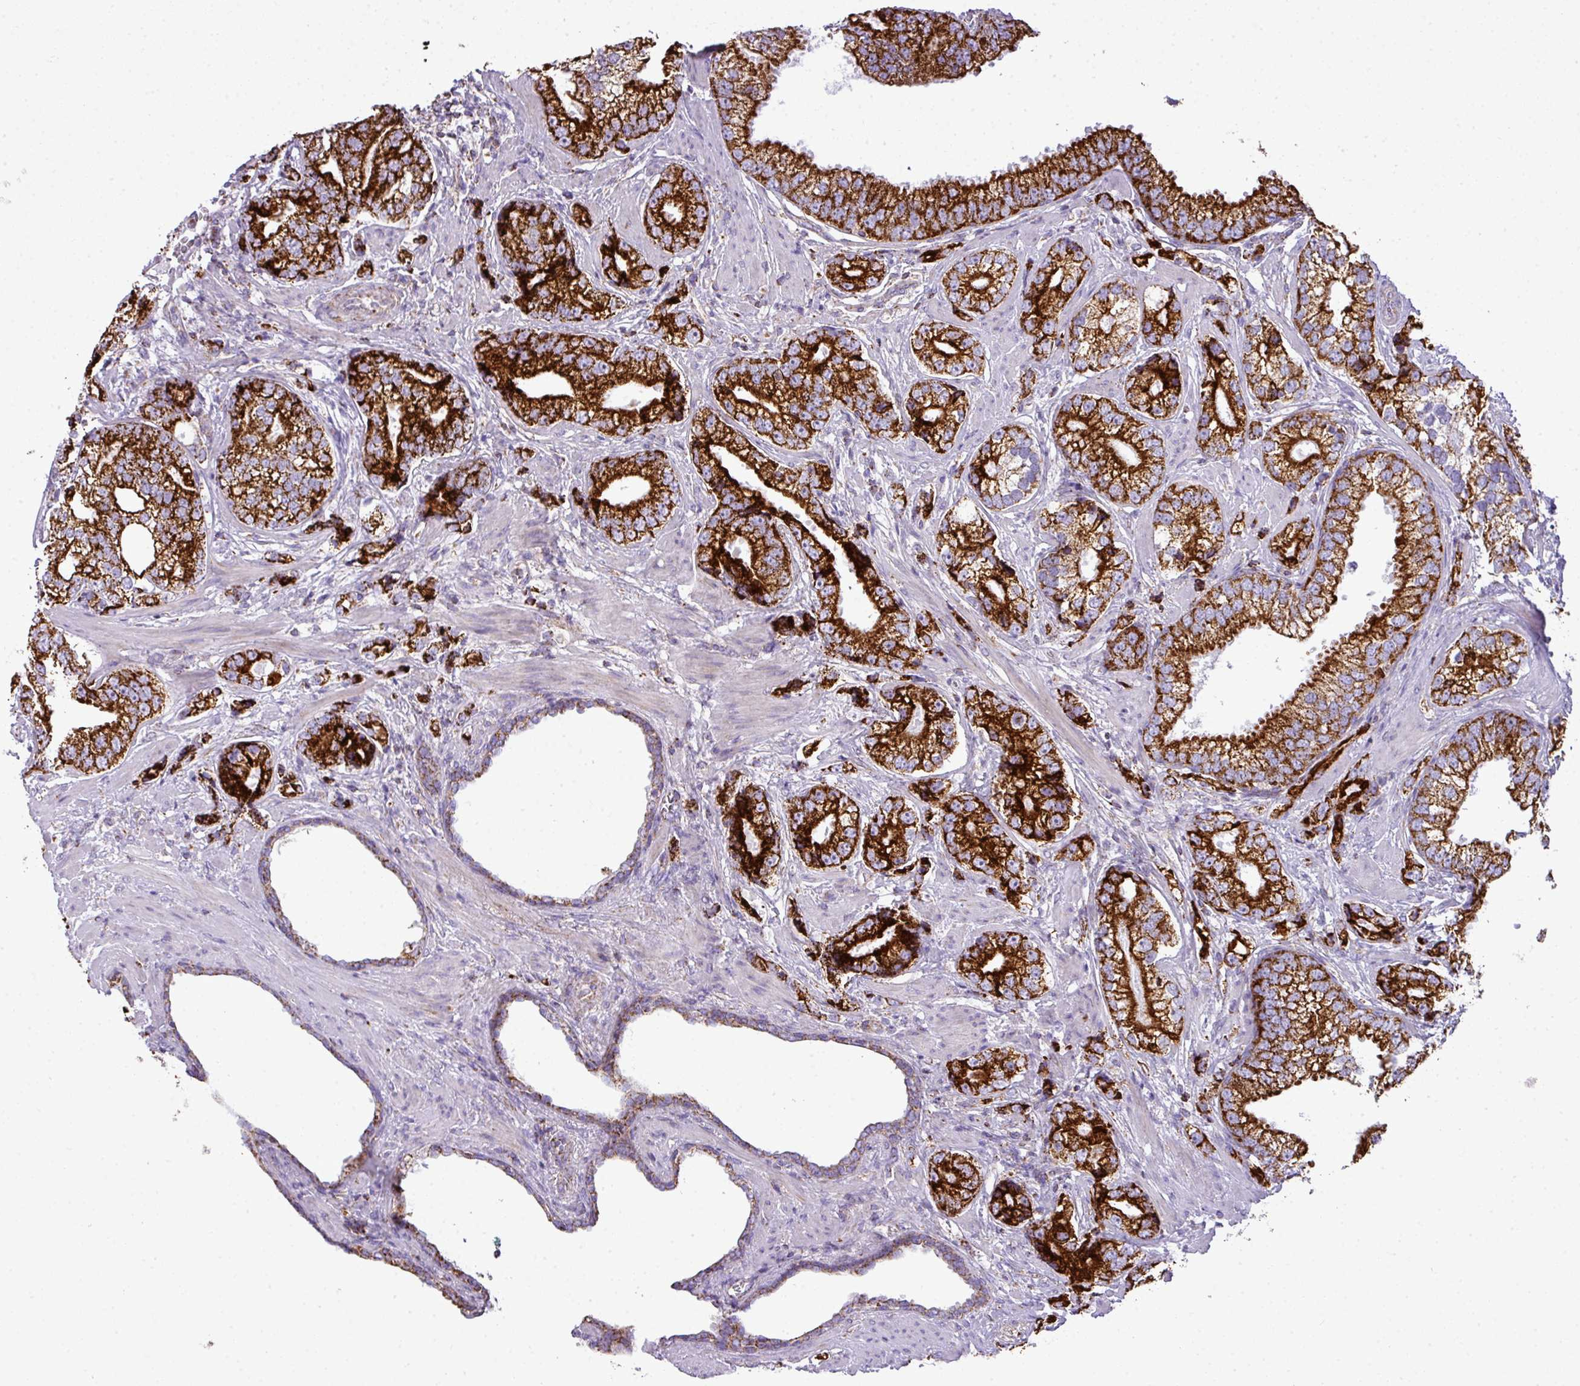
{"staining": {"intensity": "strong", "quantity": ">75%", "location": "cytoplasmic/membranous"}, "tissue": "prostate cancer", "cell_type": "Tumor cells", "image_type": "cancer", "snomed": [{"axis": "morphology", "description": "Adenocarcinoma, High grade"}, {"axis": "topography", "description": "Prostate"}], "caption": "Protein staining shows strong cytoplasmic/membranous expression in about >75% of tumor cells in prostate cancer.", "gene": "ZNF81", "patient": {"sex": "male", "age": 75}}